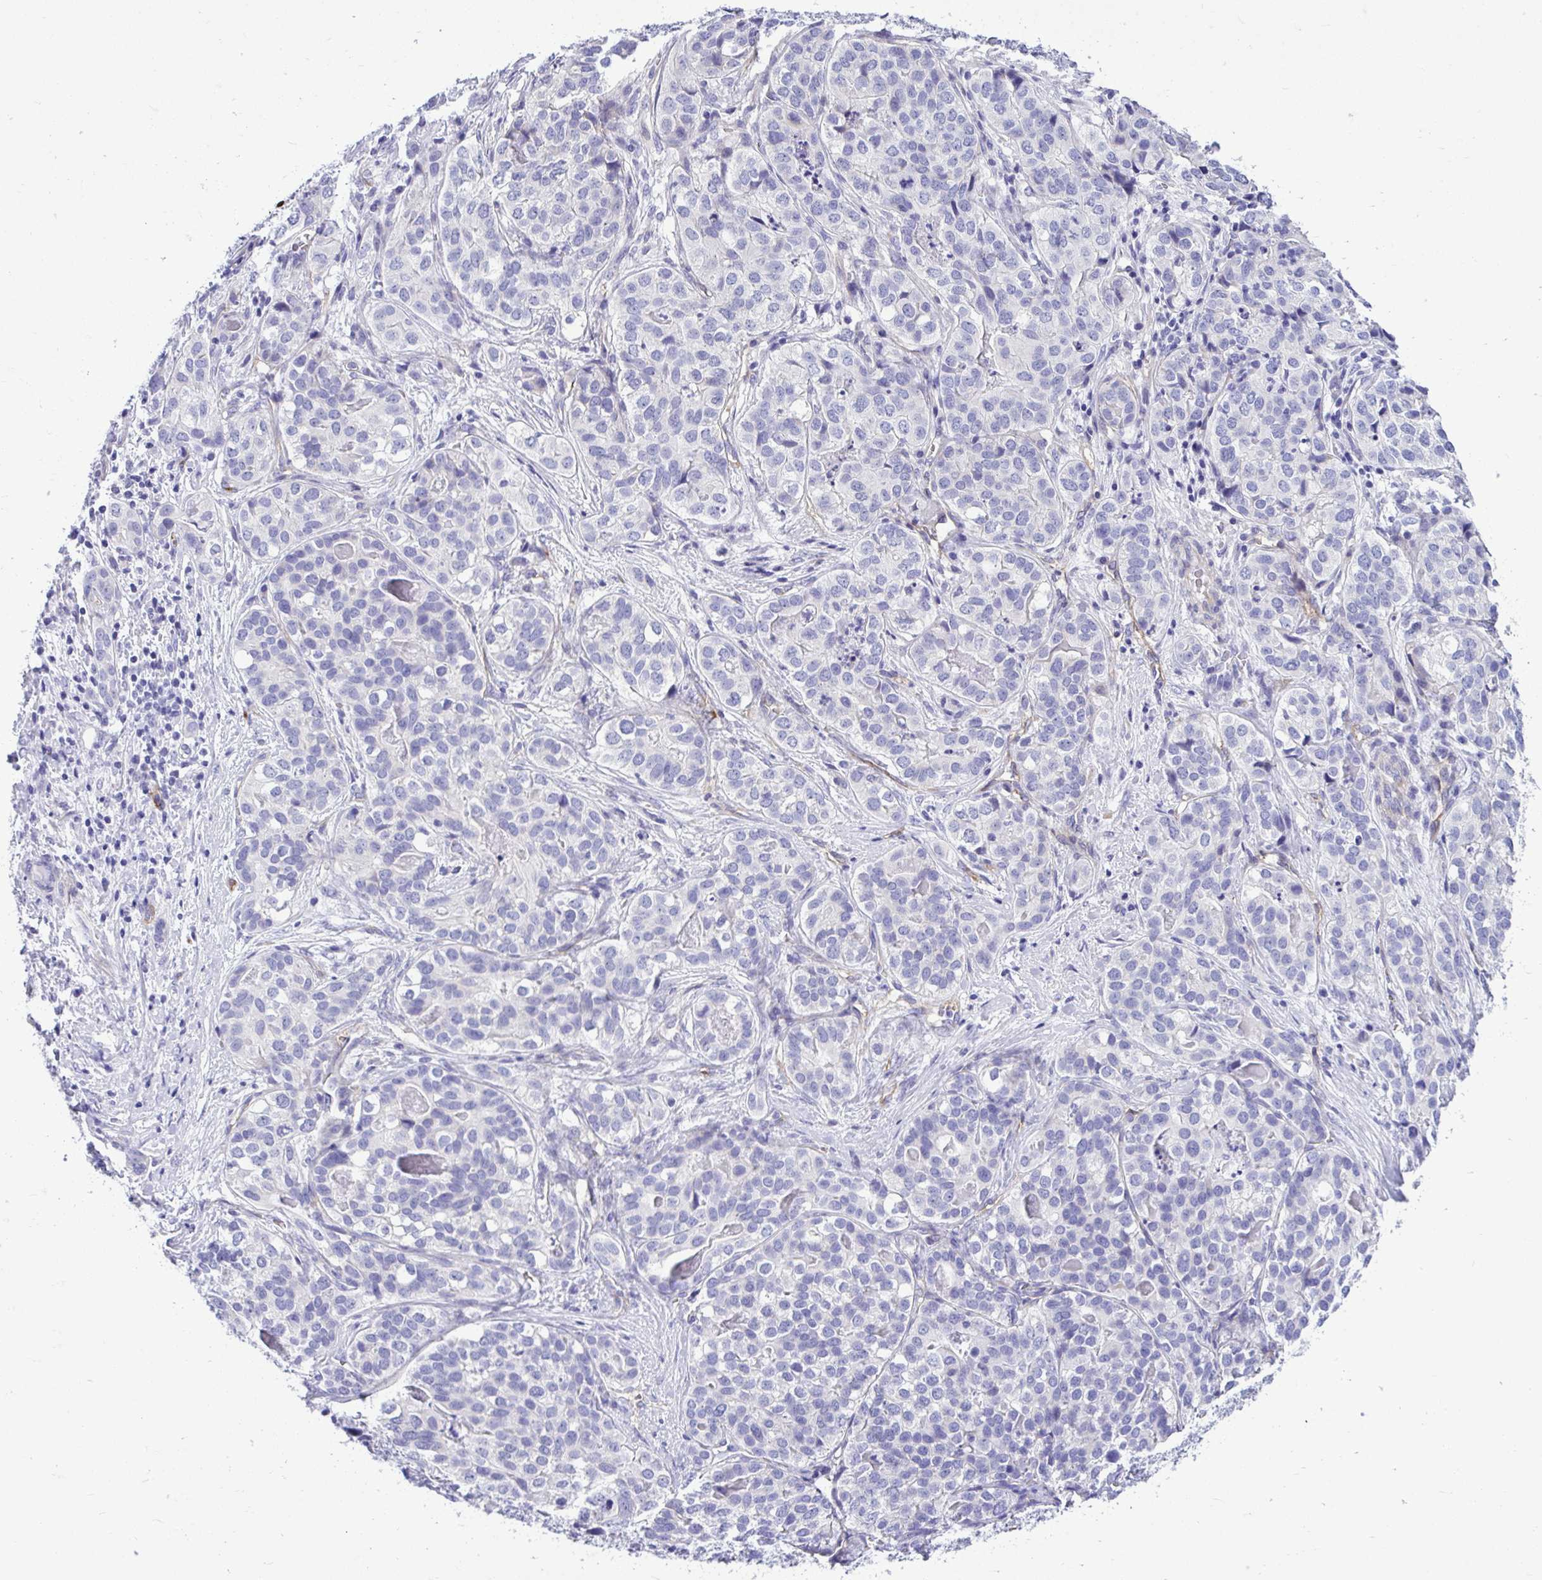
{"staining": {"intensity": "negative", "quantity": "none", "location": "none"}, "tissue": "liver cancer", "cell_type": "Tumor cells", "image_type": "cancer", "snomed": [{"axis": "morphology", "description": "Cholangiocarcinoma"}, {"axis": "topography", "description": "Liver"}], "caption": "Tumor cells show no significant positivity in liver cancer (cholangiocarcinoma).", "gene": "ABCG2", "patient": {"sex": "male", "age": 56}}